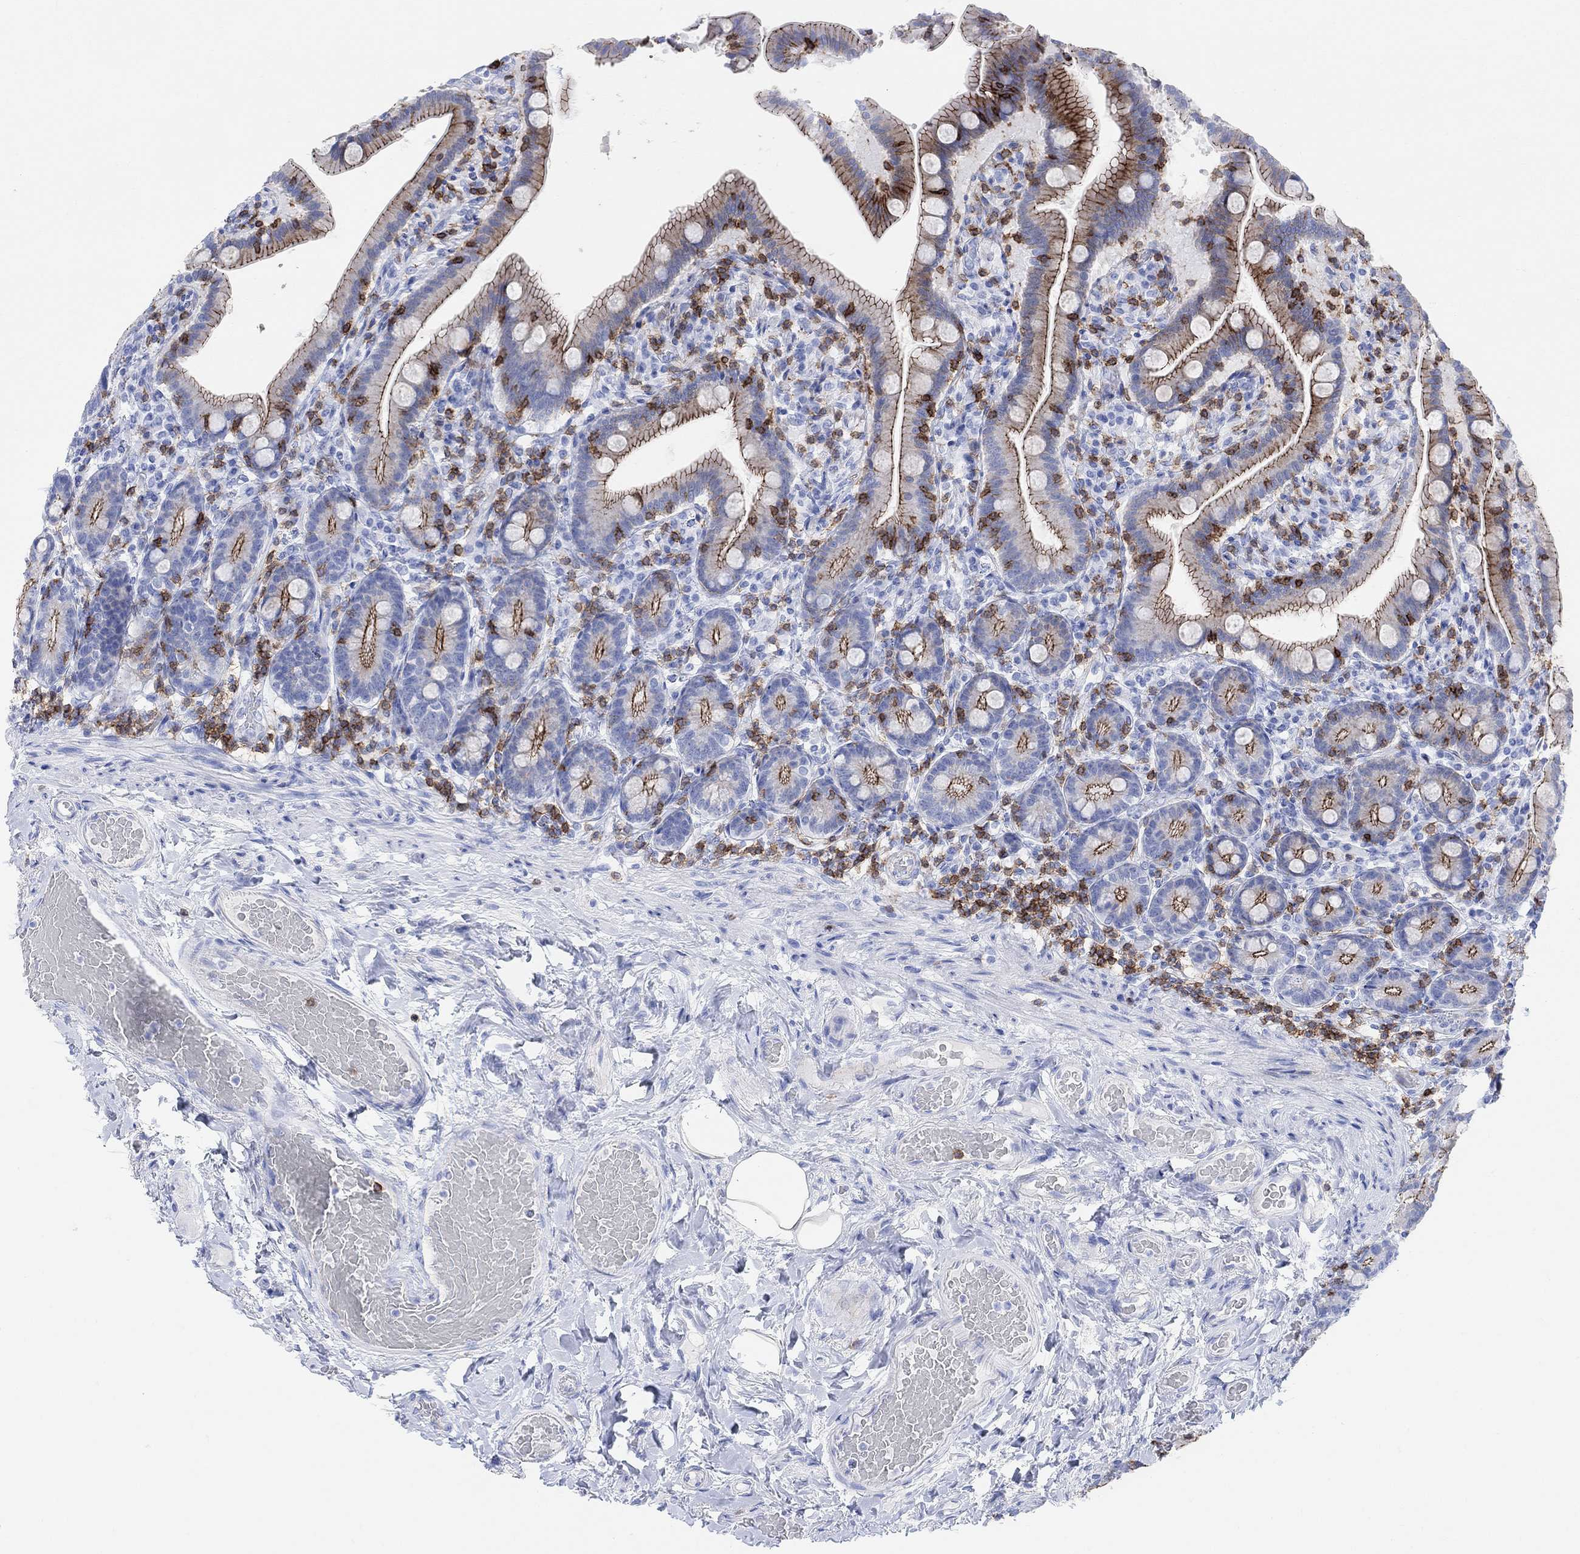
{"staining": {"intensity": "strong", "quantity": ">75%", "location": "cytoplasmic/membranous"}, "tissue": "small intestine", "cell_type": "Glandular cells", "image_type": "normal", "snomed": [{"axis": "morphology", "description": "Normal tissue, NOS"}, {"axis": "topography", "description": "Small intestine"}], "caption": "IHC histopathology image of unremarkable small intestine: small intestine stained using immunohistochemistry demonstrates high levels of strong protein expression localized specifically in the cytoplasmic/membranous of glandular cells, appearing as a cytoplasmic/membranous brown color.", "gene": "GPR65", "patient": {"sex": "male", "age": 66}}